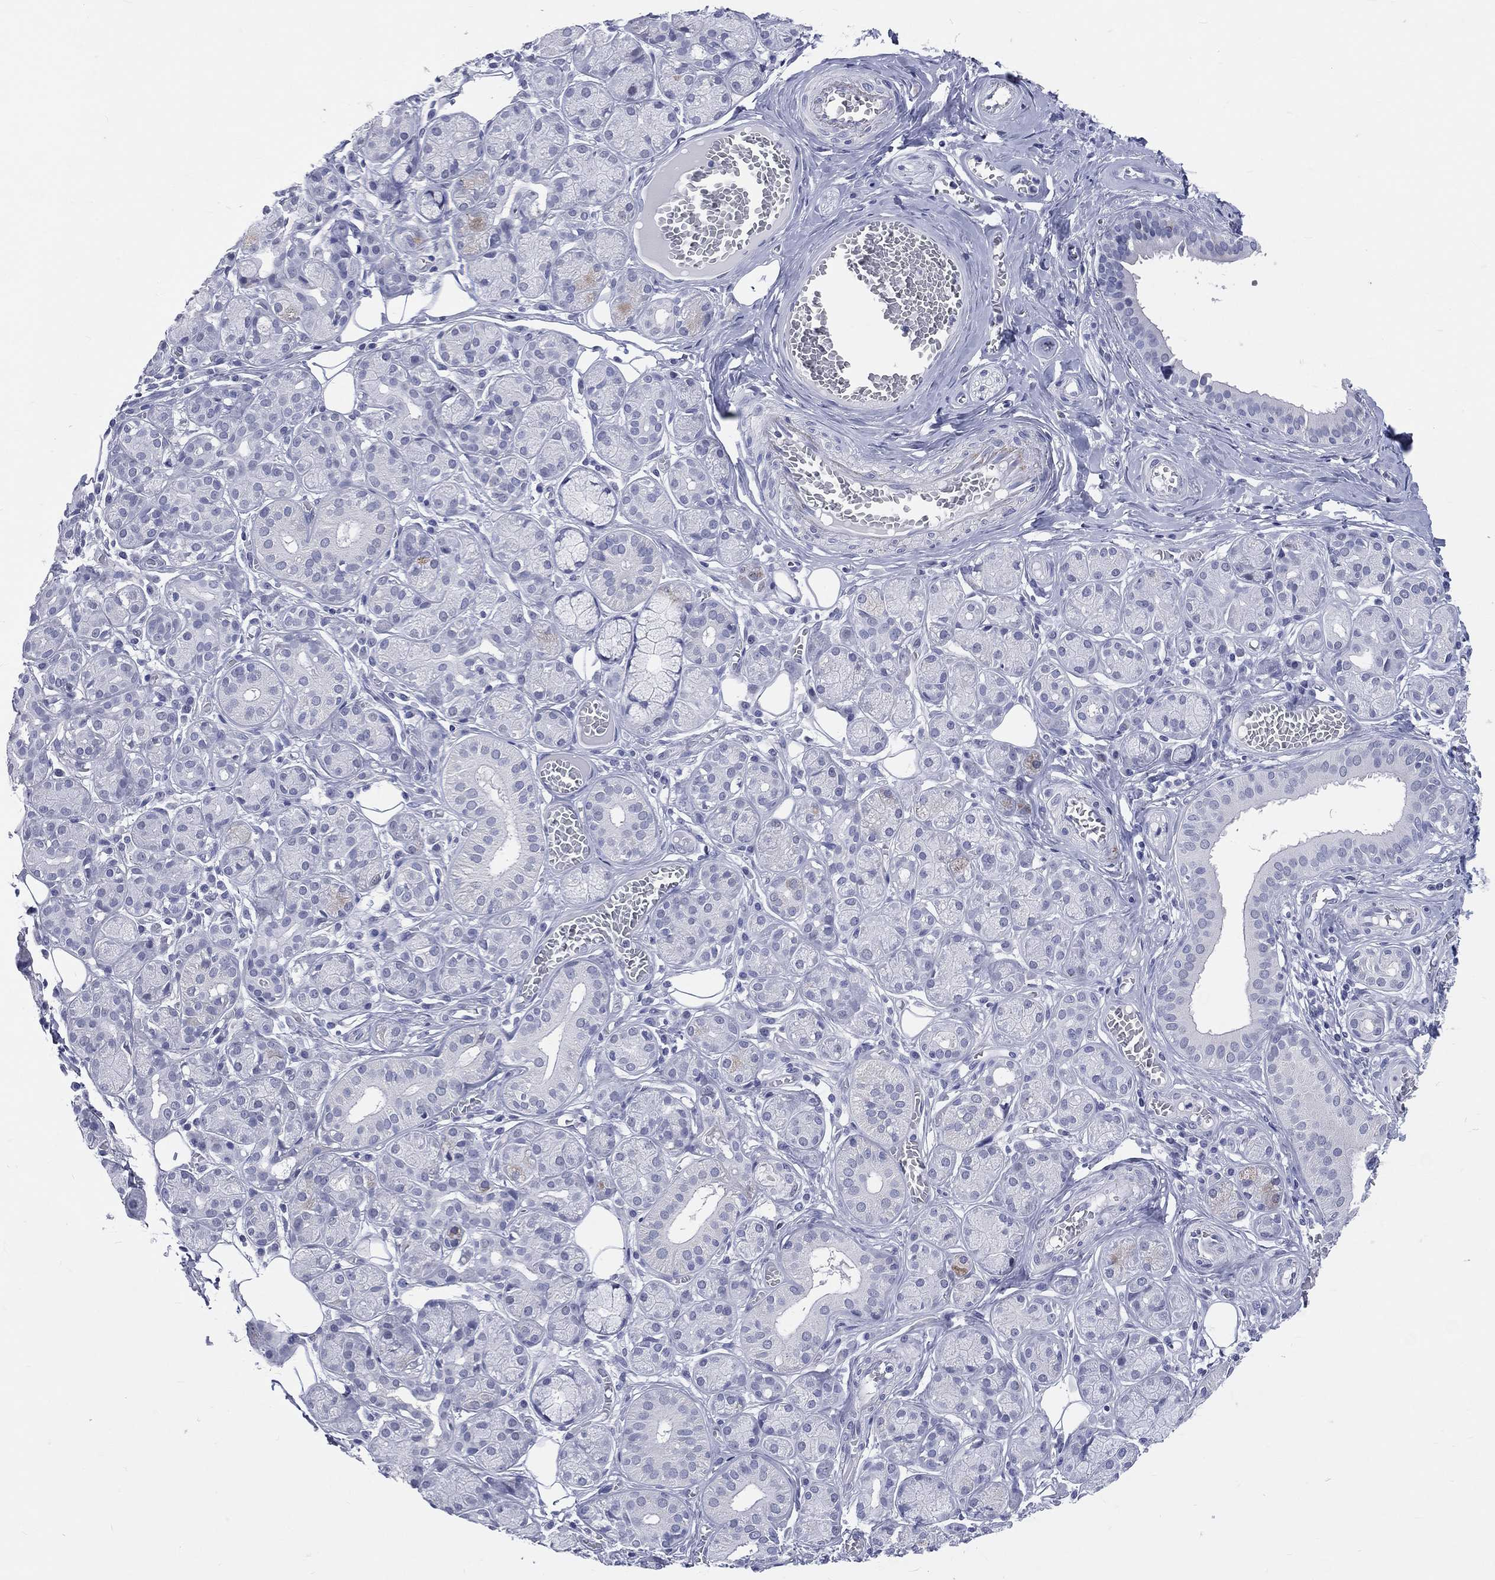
{"staining": {"intensity": "negative", "quantity": "none", "location": "none"}, "tissue": "salivary gland", "cell_type": "Glandular cells", "image_type": "normal", "snomed": [{"axis": "morphology", "description": "Normal tissue, NOS"}, {"axis": "topography", "description": "Salivary gland"}], "caption": "Immunohistochemistry micrograph of unremarkable salivary gland: salivary gland stained with DAB displays no significant protein expression in glandular cells.", "gene": "MLLT10", "patient": {"sex": "male", "age": 71}}